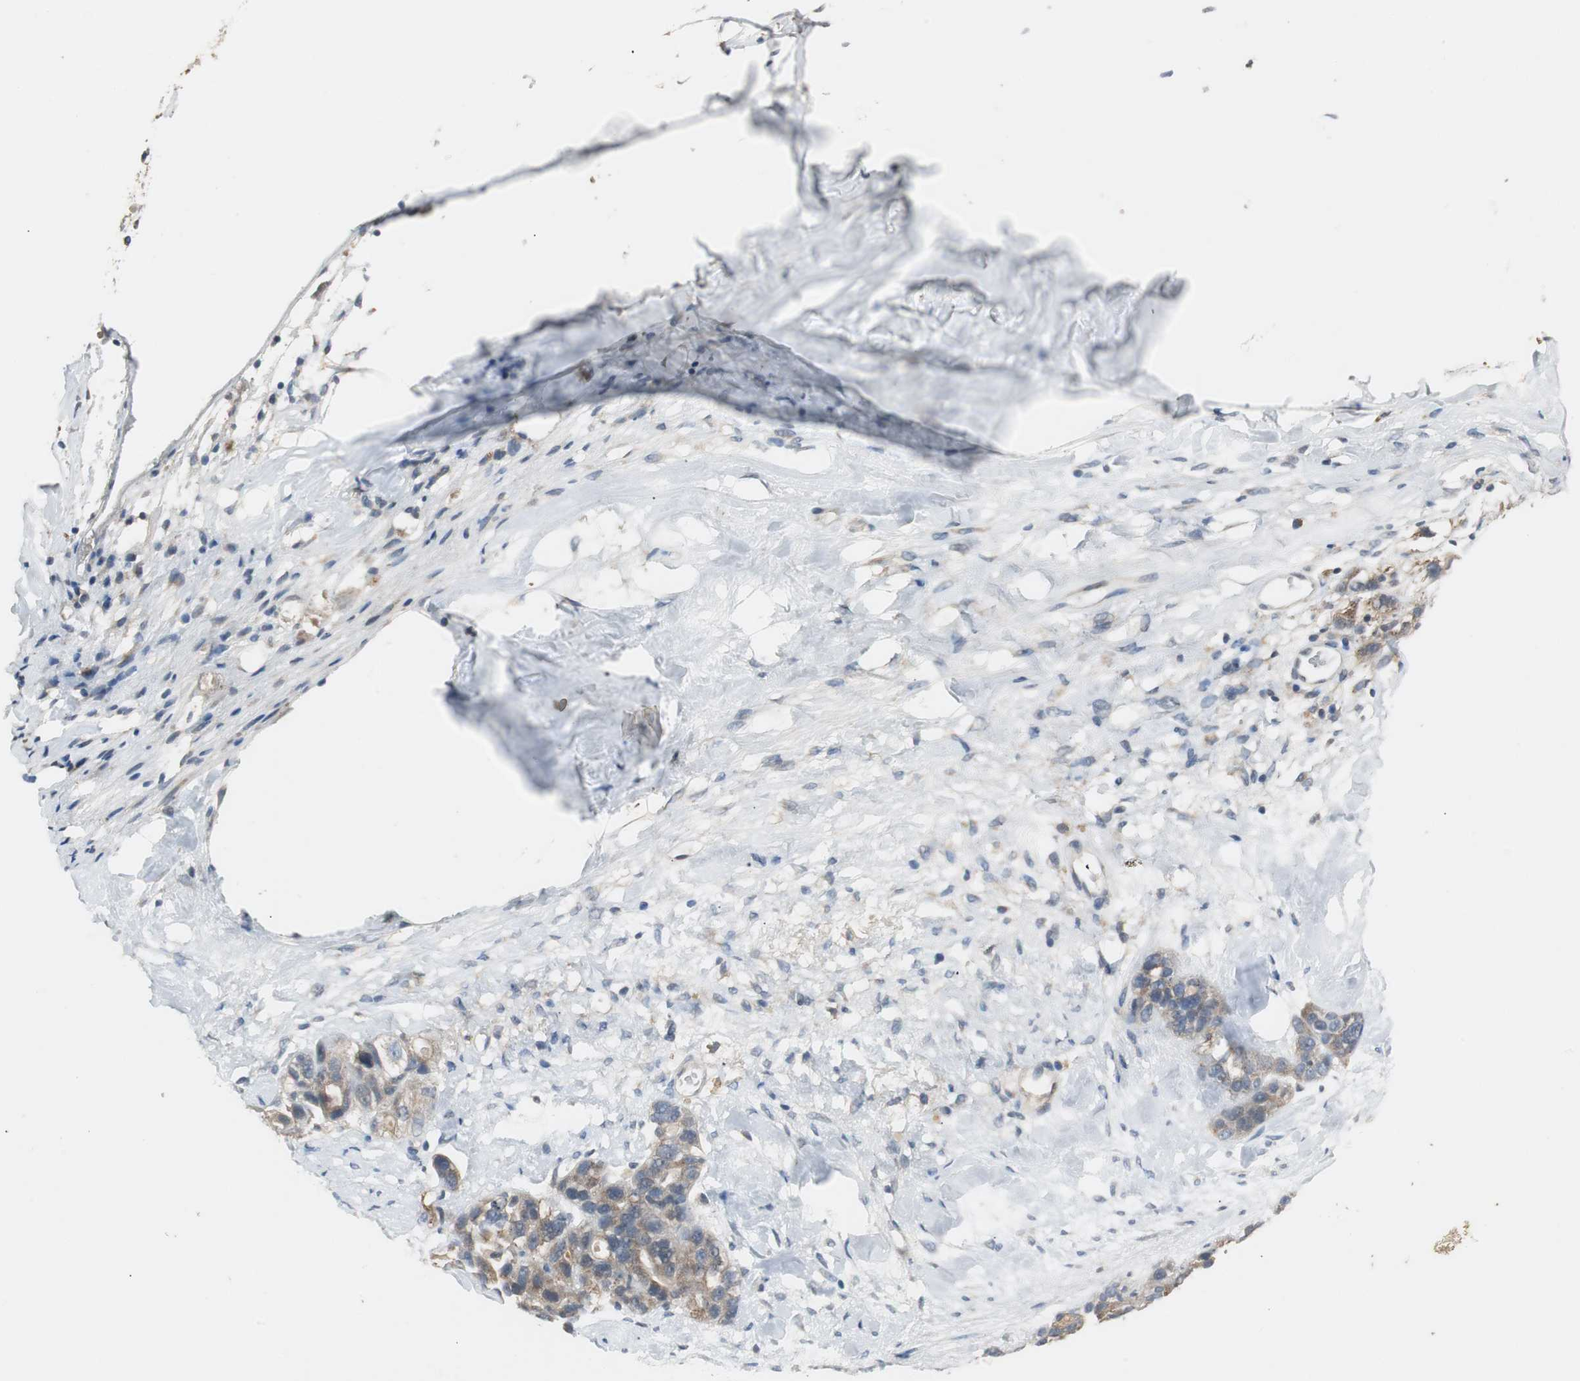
{"staining": {"intensity": "weak", "quantity": "25%-75%", "location": "cytoplasmic/membranous"}, "tissue": "ovarian cancer", "cell_type": "Tumor cells", "image_type": "cancer", "snomed": [{"axis": "morphology", "description": "Cystadenocarcinoma, serous, NOS"}, {"axis": "topography", "description": "Ovary"}], "caption": "Weak cytoplasmic/membranous protein expression is seen in approximately 25%-75% of tumor cells in ovarian cancer.", "gene": "PTPRN2", "patient": {"sex": "female", "age": 66}}